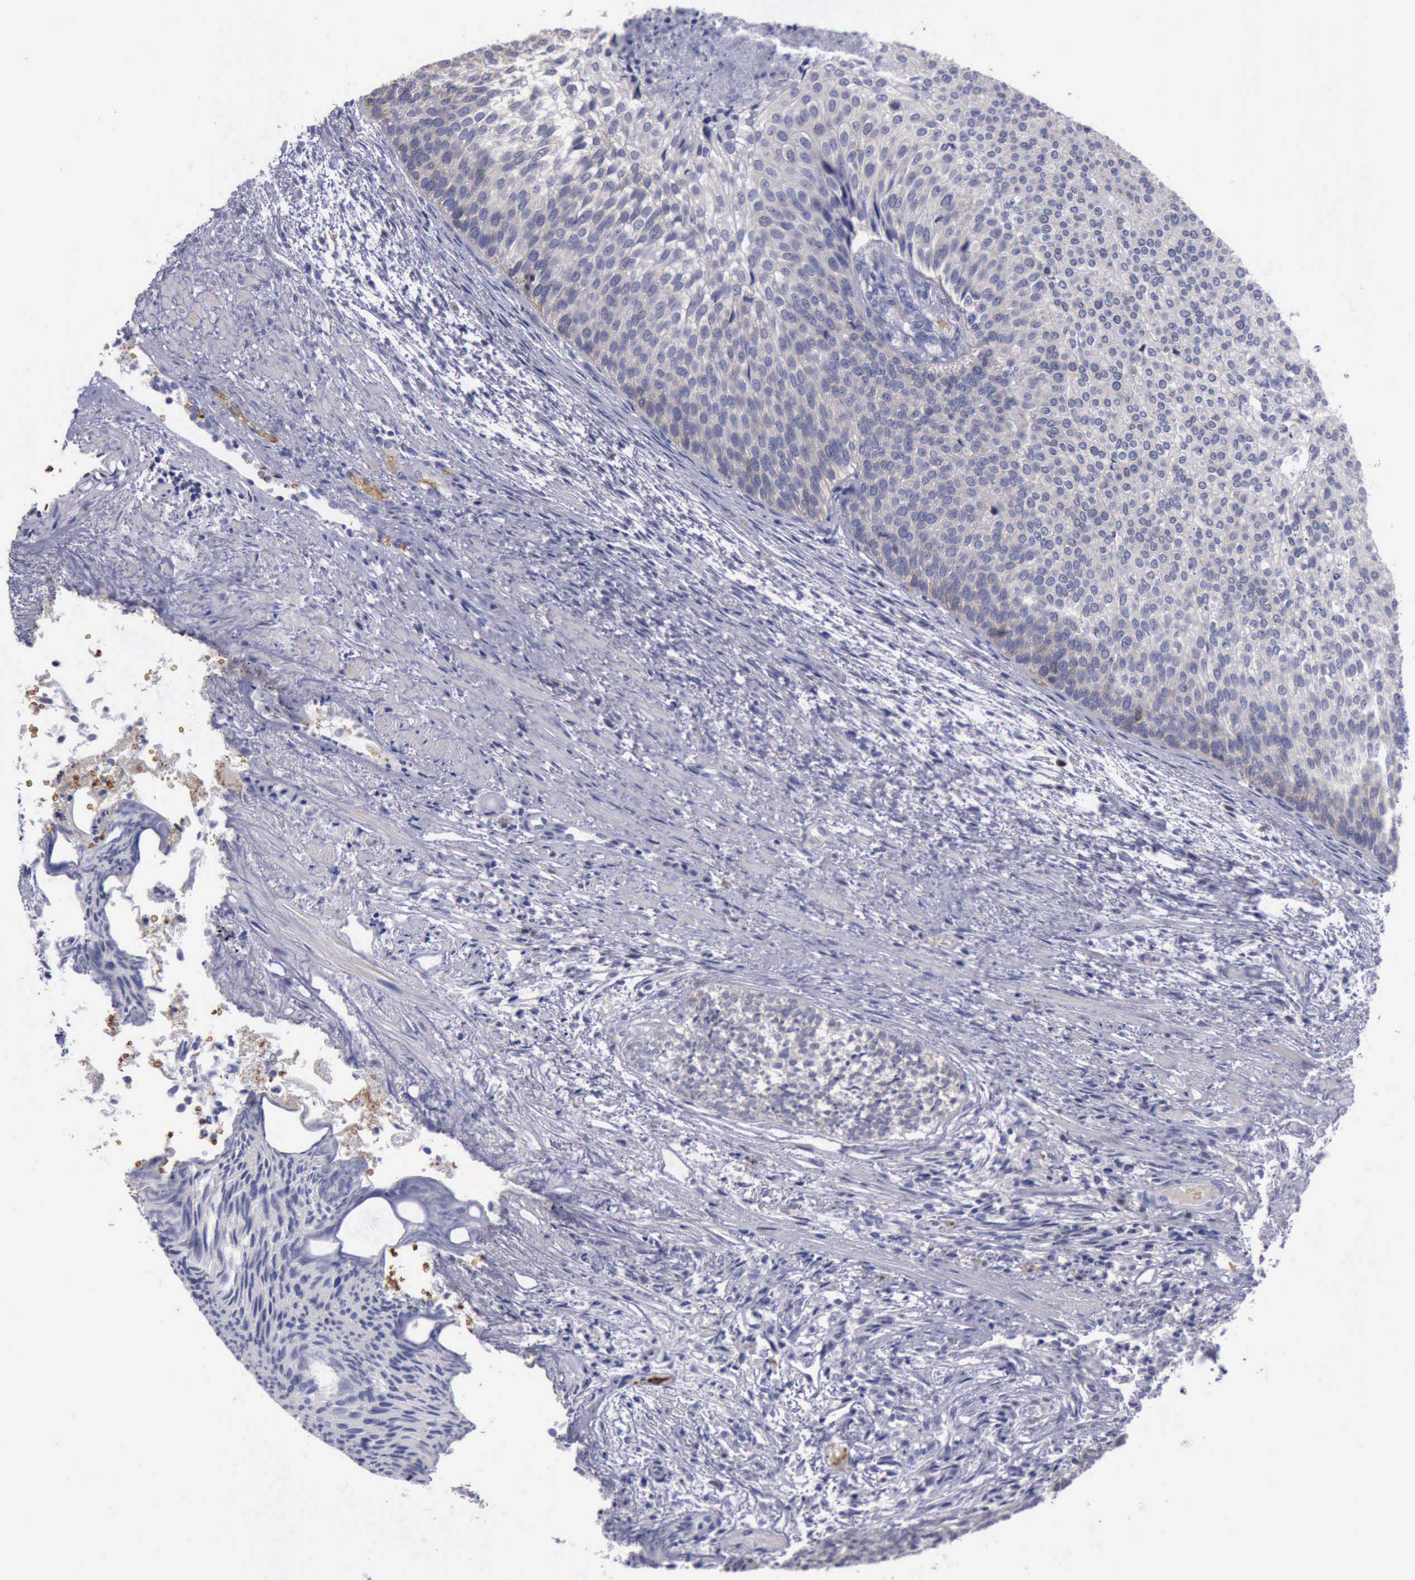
{"staining": {"intensity": "weak", "quantity": ">75%", "location": "cytoplasmic/membranous"}, "tissue": "urothelial cancer", "cell_type": "Tumor cells", "image_type": "cancer", "snomed": [{"axis": "morphology", "description": "Urothelial carcinoma, Low grade"}, {"axis": "topography", "description": "Urinary bladder"}], "caption": "About >75% of tumor cells in human urothelial carcinoma (low-grade) reveal weak cytoplasmic/membranous protein positivity as visualized by brown immunohistochemical staining.", "gene": "CEP128", "patient": {"sex": "male", "age": 84}}